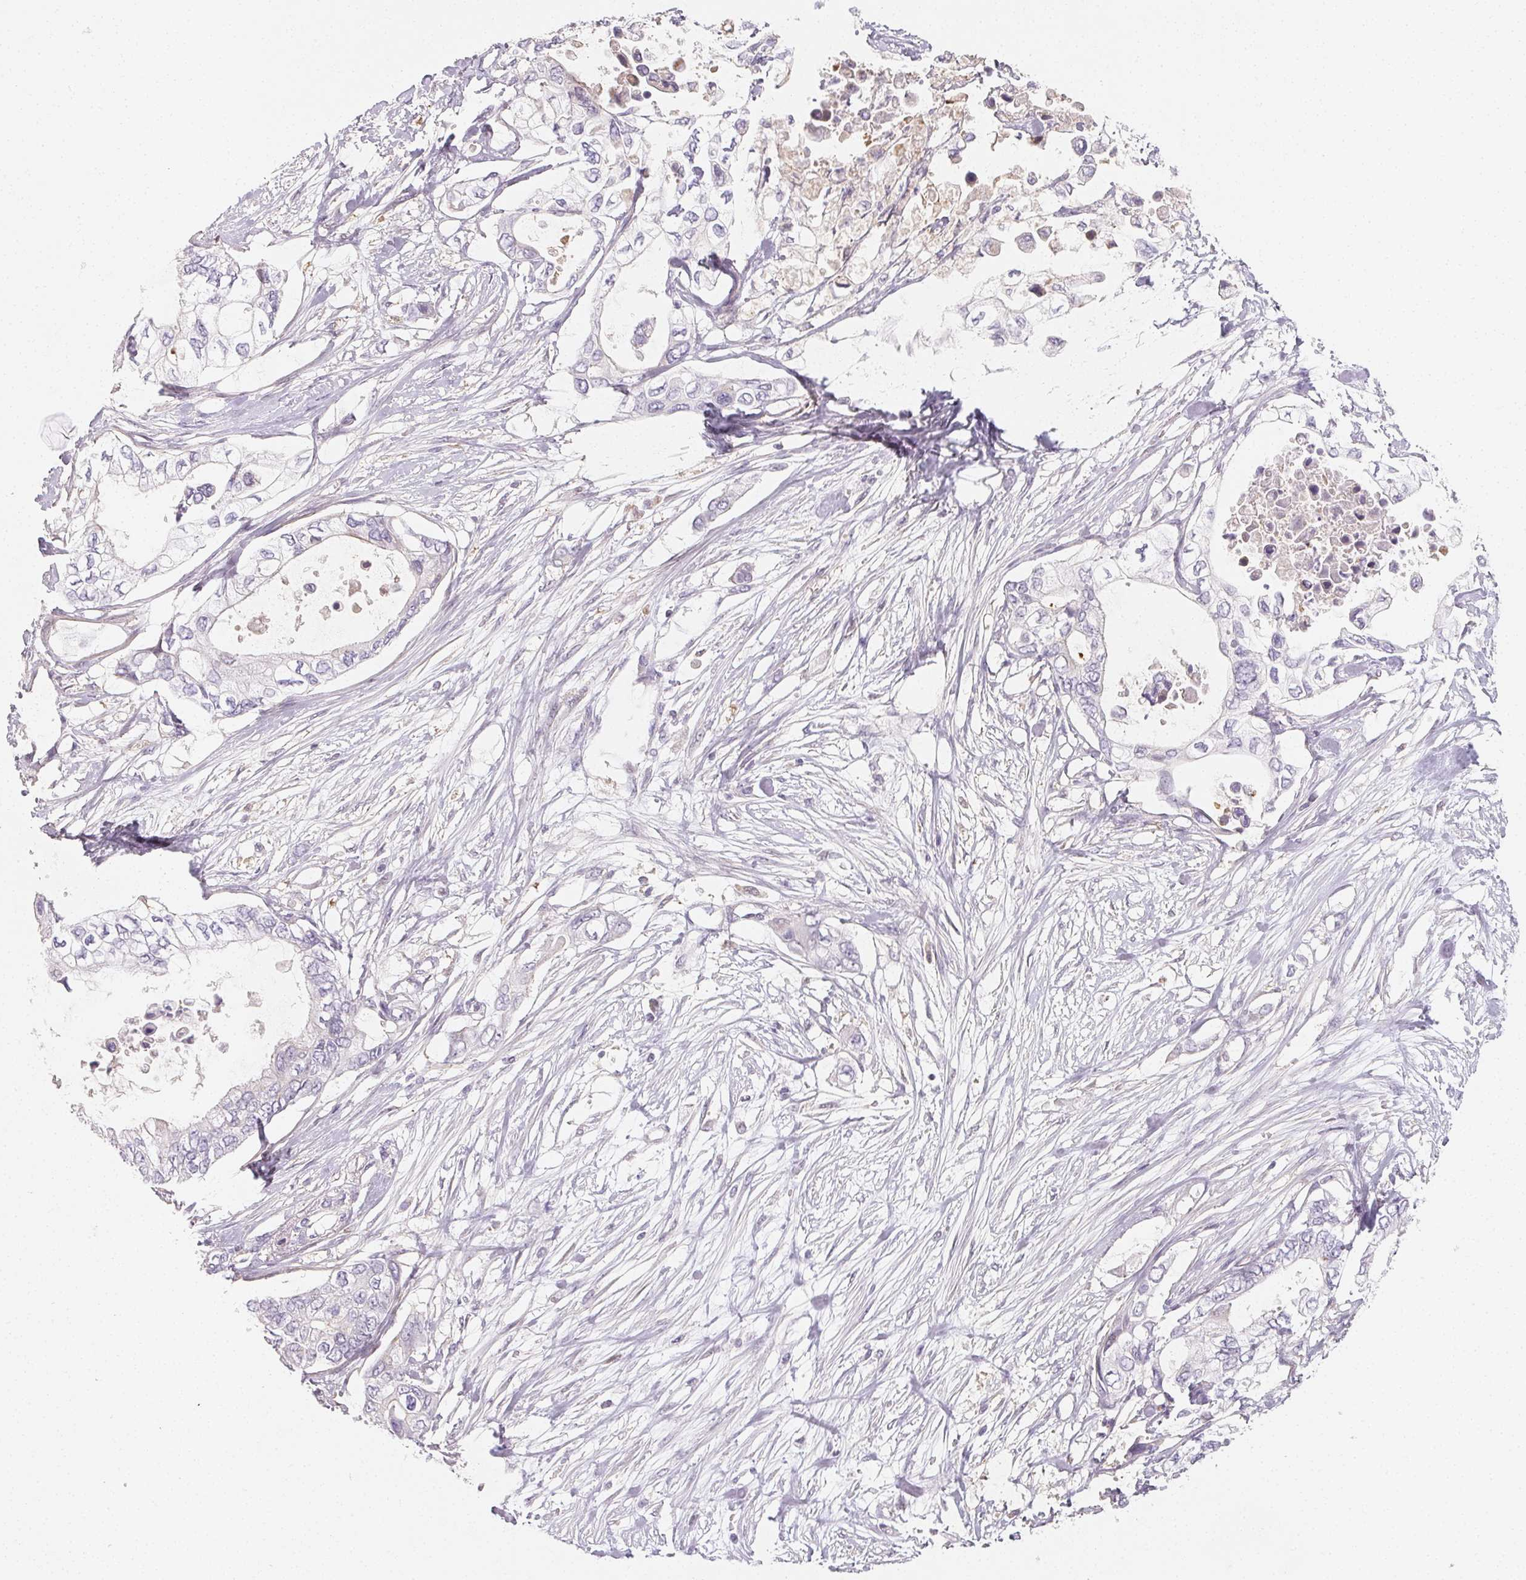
{"staining": {"intensity": "negative", "quantity": "none", "location": "none"}, "tissue": "pancreatic cancer", "cell_type": "Tumor cells", "image_type": "cancer", "snomed": [{"axis": "morphology", "description": "Adenocarcinoma, NOS"}, {"axis": "topography", "description": "Pancreas"}], "caption": "Immunohistochemical staining of adenocarcinoma (pancreatic) demonstrates no significant staining in tumor cells.", "gene": "LRRC23", "patient": {"sex": "female", "age": 63}}